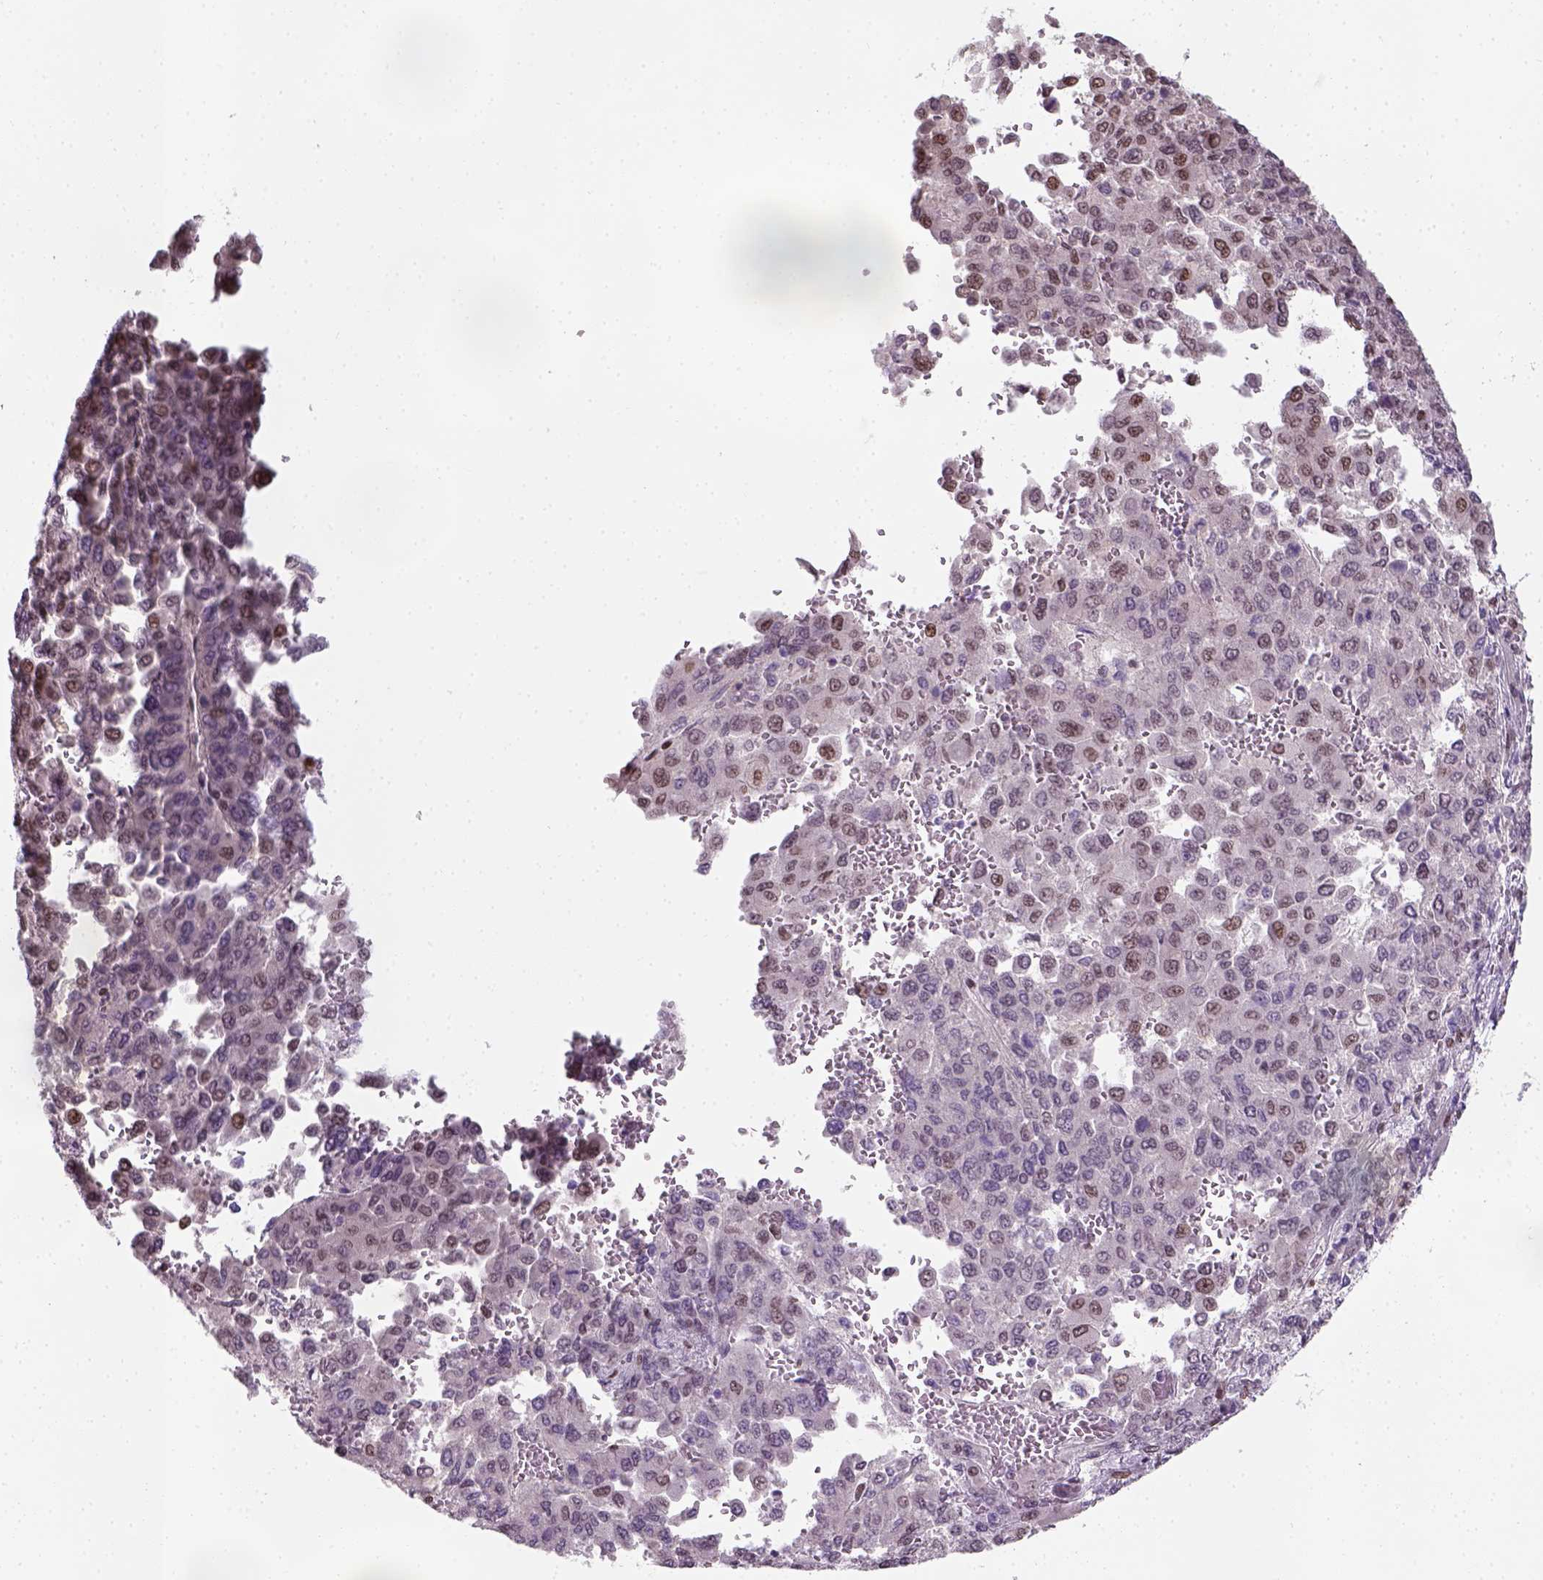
{"staining": {"intensity": "moderate", "quantity": "25%-75%", "location": "nuclear"}, "tissue": "liver cancer", "cell_type": "Tumor cells", "image_type": "cancer", "snomed": [{"axis": "morphology", "description": "Carcinoma, Hepatocellular, NOS"}, {"axis": "topography", "description": "Liver"}], "caption": "A brown stain shows moderate nuclear expression of a protein in hepatocellular carcinoma (liver) tumor cells. Immunohistochemistry stains the protein in brown and the nuclei are stained blue.", "gene": "C1orf112", "patient": {"sex": "female", "age": 41}}